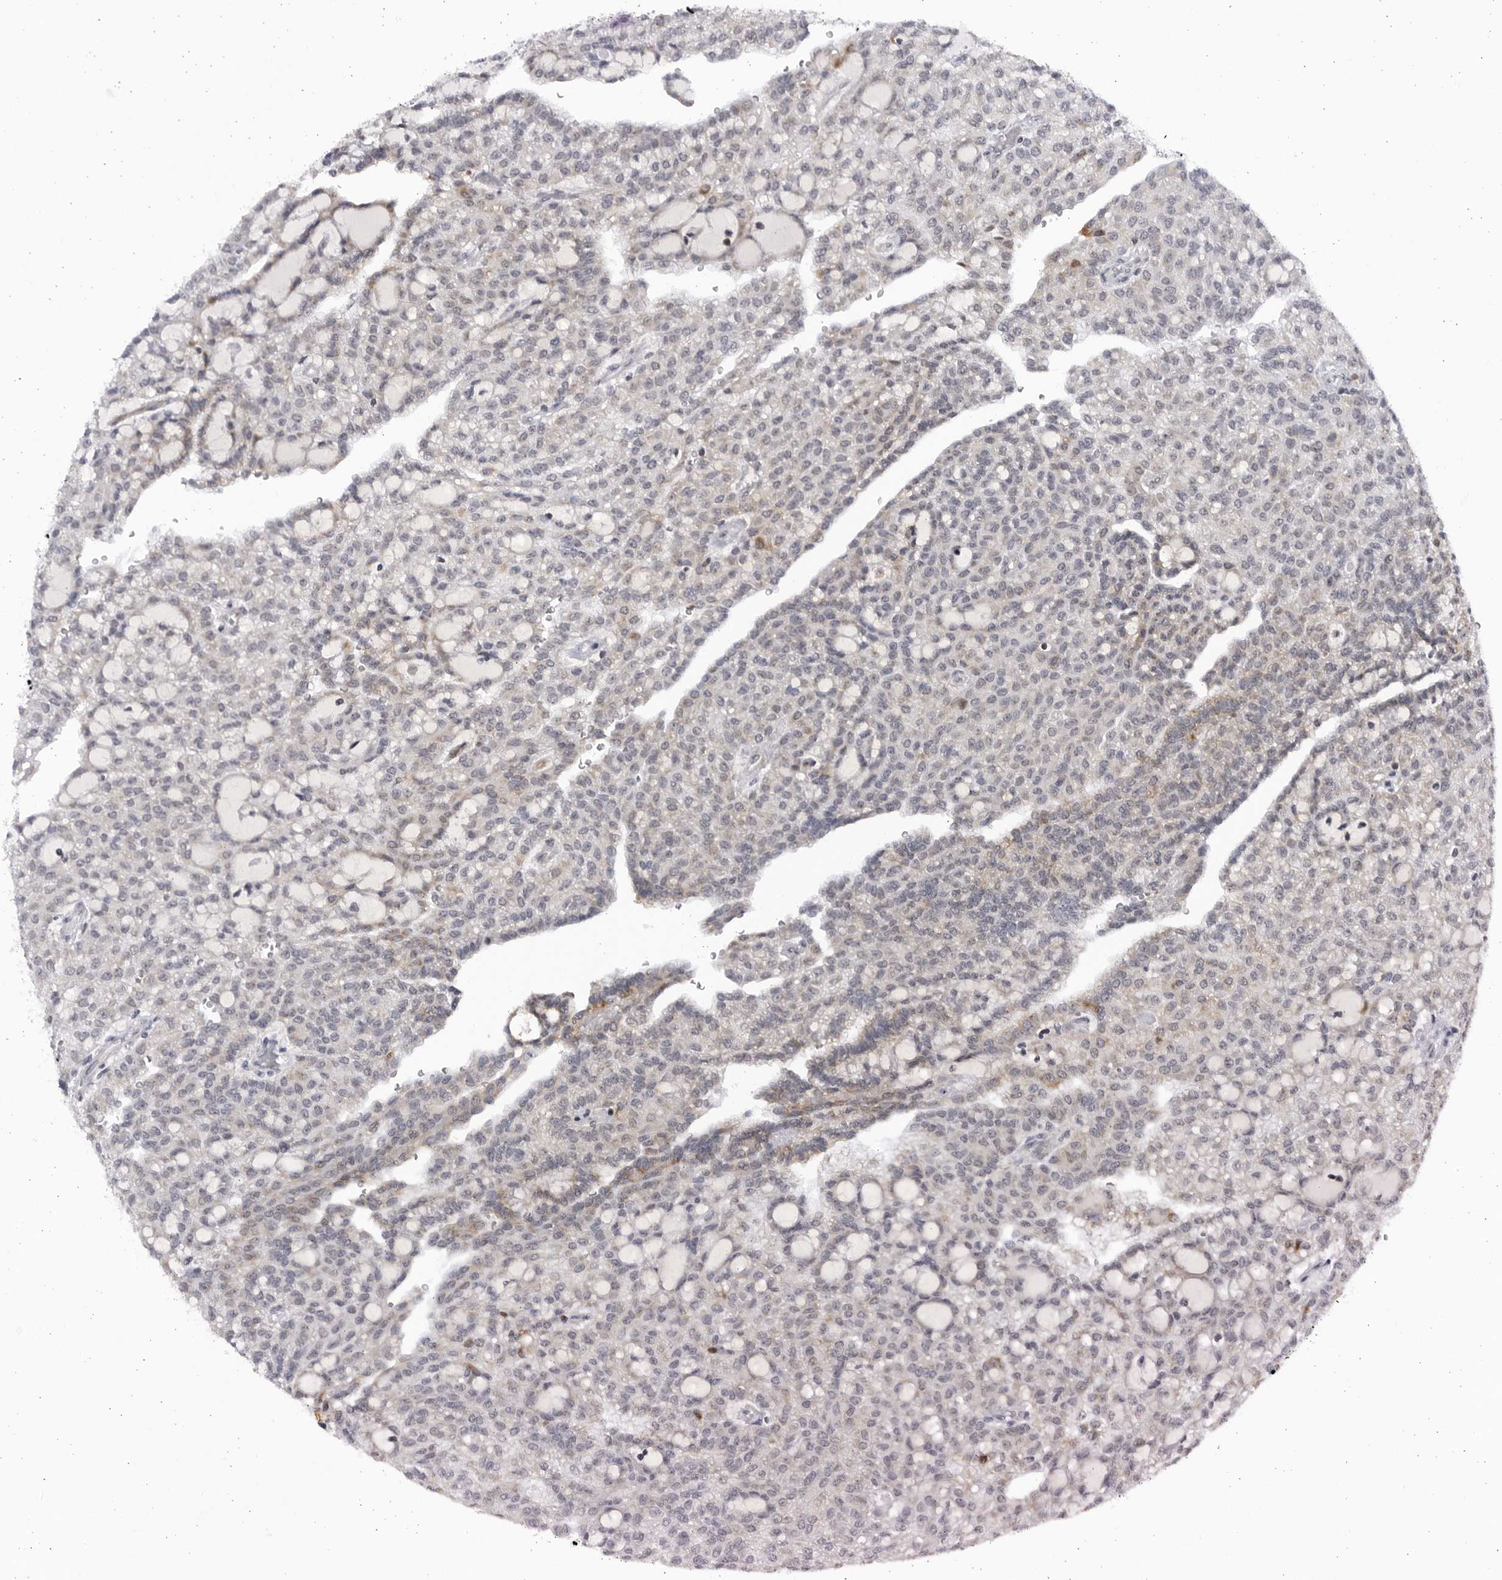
{"staining": {"intensity": "moderate", "quantity": "<25%", "location": "cytoplasmic/membranous"}, "tissue": "renal cancer", "cell_type": "Tumor cells", "image_type": "cancer", "snomed": [{"axis": "morphology", "description": "Adenocarcinoma, NOS"}, {"axis": "topography", "description": "Kidney"}], "caption": "There is low levels of moderate cytoplasmic/membranous staining in tumor cells of renal cancer (adenocarcinoma), as demonstrated by immunohistochemical staining (brown color).", "gene": "SLC25A22", "patient": {"sex": "male", "age": 63}}